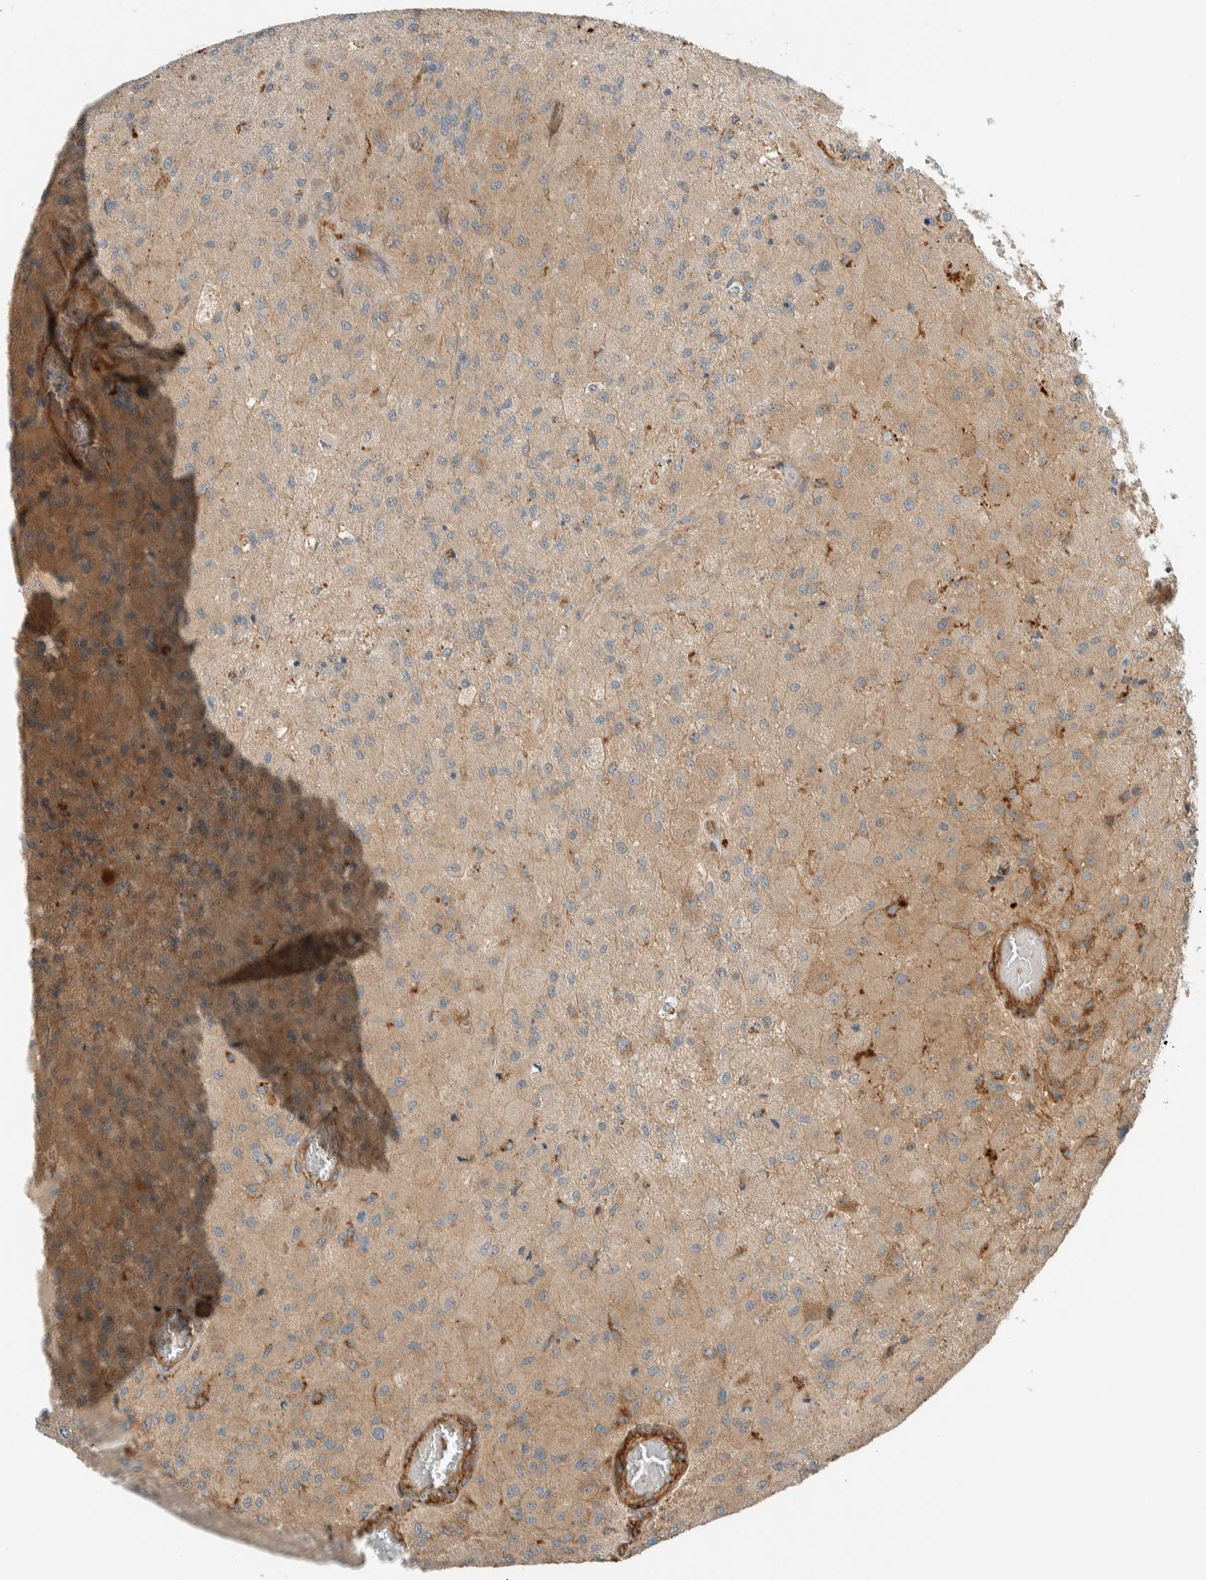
{"staining": {"intensity": "weak", "quantity": "<25%", "location": "cytoplasmic/membranous"}, "tissue": "glioma", "cell_type": "Tumor cells", "image_type": "cancer", "snomed": [{"axis": "morphology", "description": "Normal tissue, NOS"}, {"axis": "morphology", "description": "Glioma, malignant, High grade"}, {"axis": "topography", "description": "Cerebral cortex"}], "caption": "The histopathology image shows no staining of tumor cells in glioma.", "gene": "EXOC7", "patient": {"sex": "male", "age": 77}}